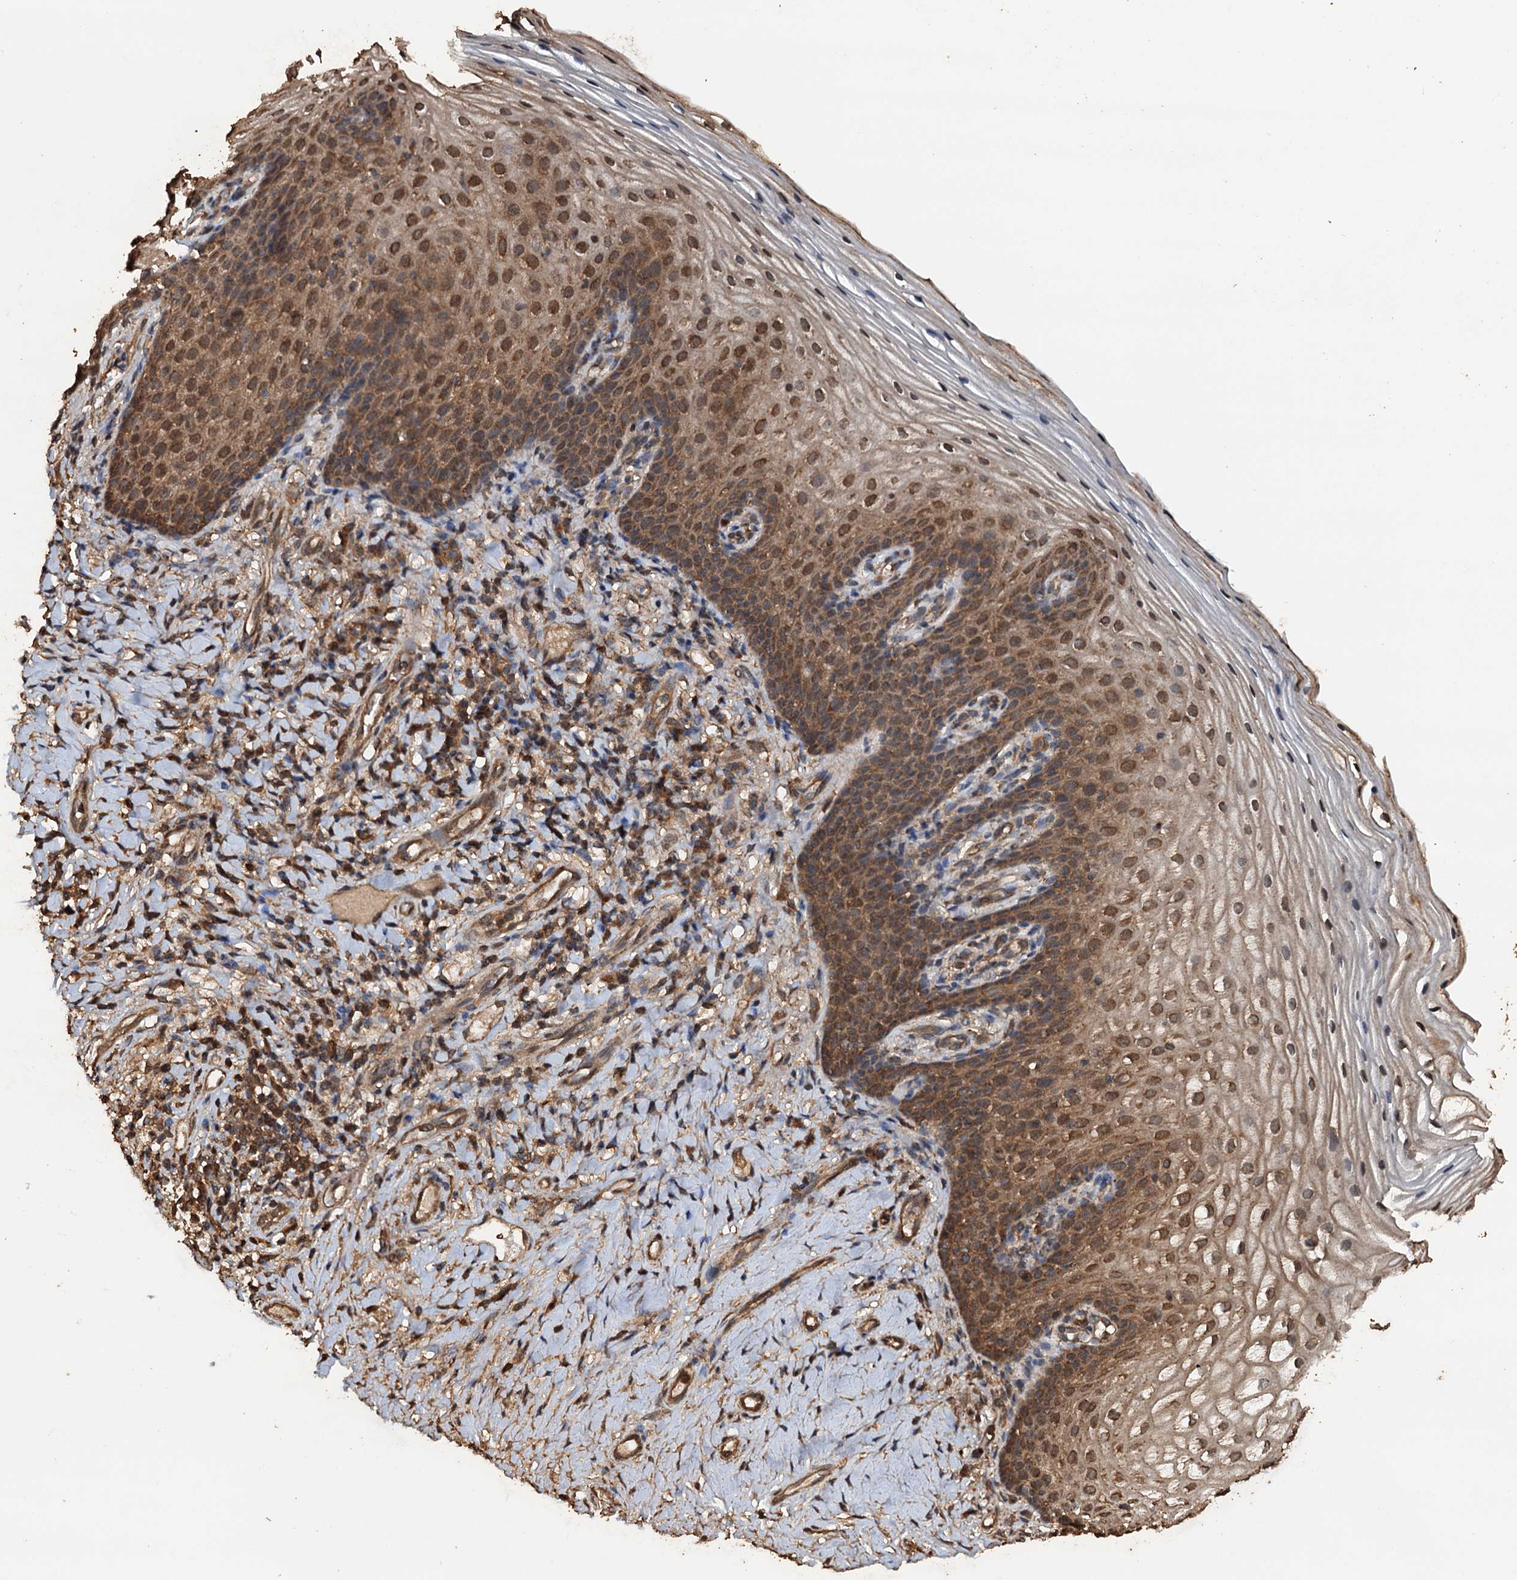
{"staining": {"intensity": "moderate", "quantity": ">75%", "location": "cytoplasmic/membranous"}, "tissue": "vagina", "cell_type": "Squamous epithelial cells", "image_type": "normal", "snomed": [{"axis": "morphology", "description": "Normal tissue, NOS"}, {"axis": "topography", "description": "Vagina"}], "caption": "Vagina stained for a protein displays moderate cytoplasmic/membranous positivity in squamous epithelial cells. Immunohistochemistry (ihc) stains the protein of interest in brown and the nuclei are stained blue.", "gene": "PSMD9", "patient": {"sex": "female", "age": 60}}